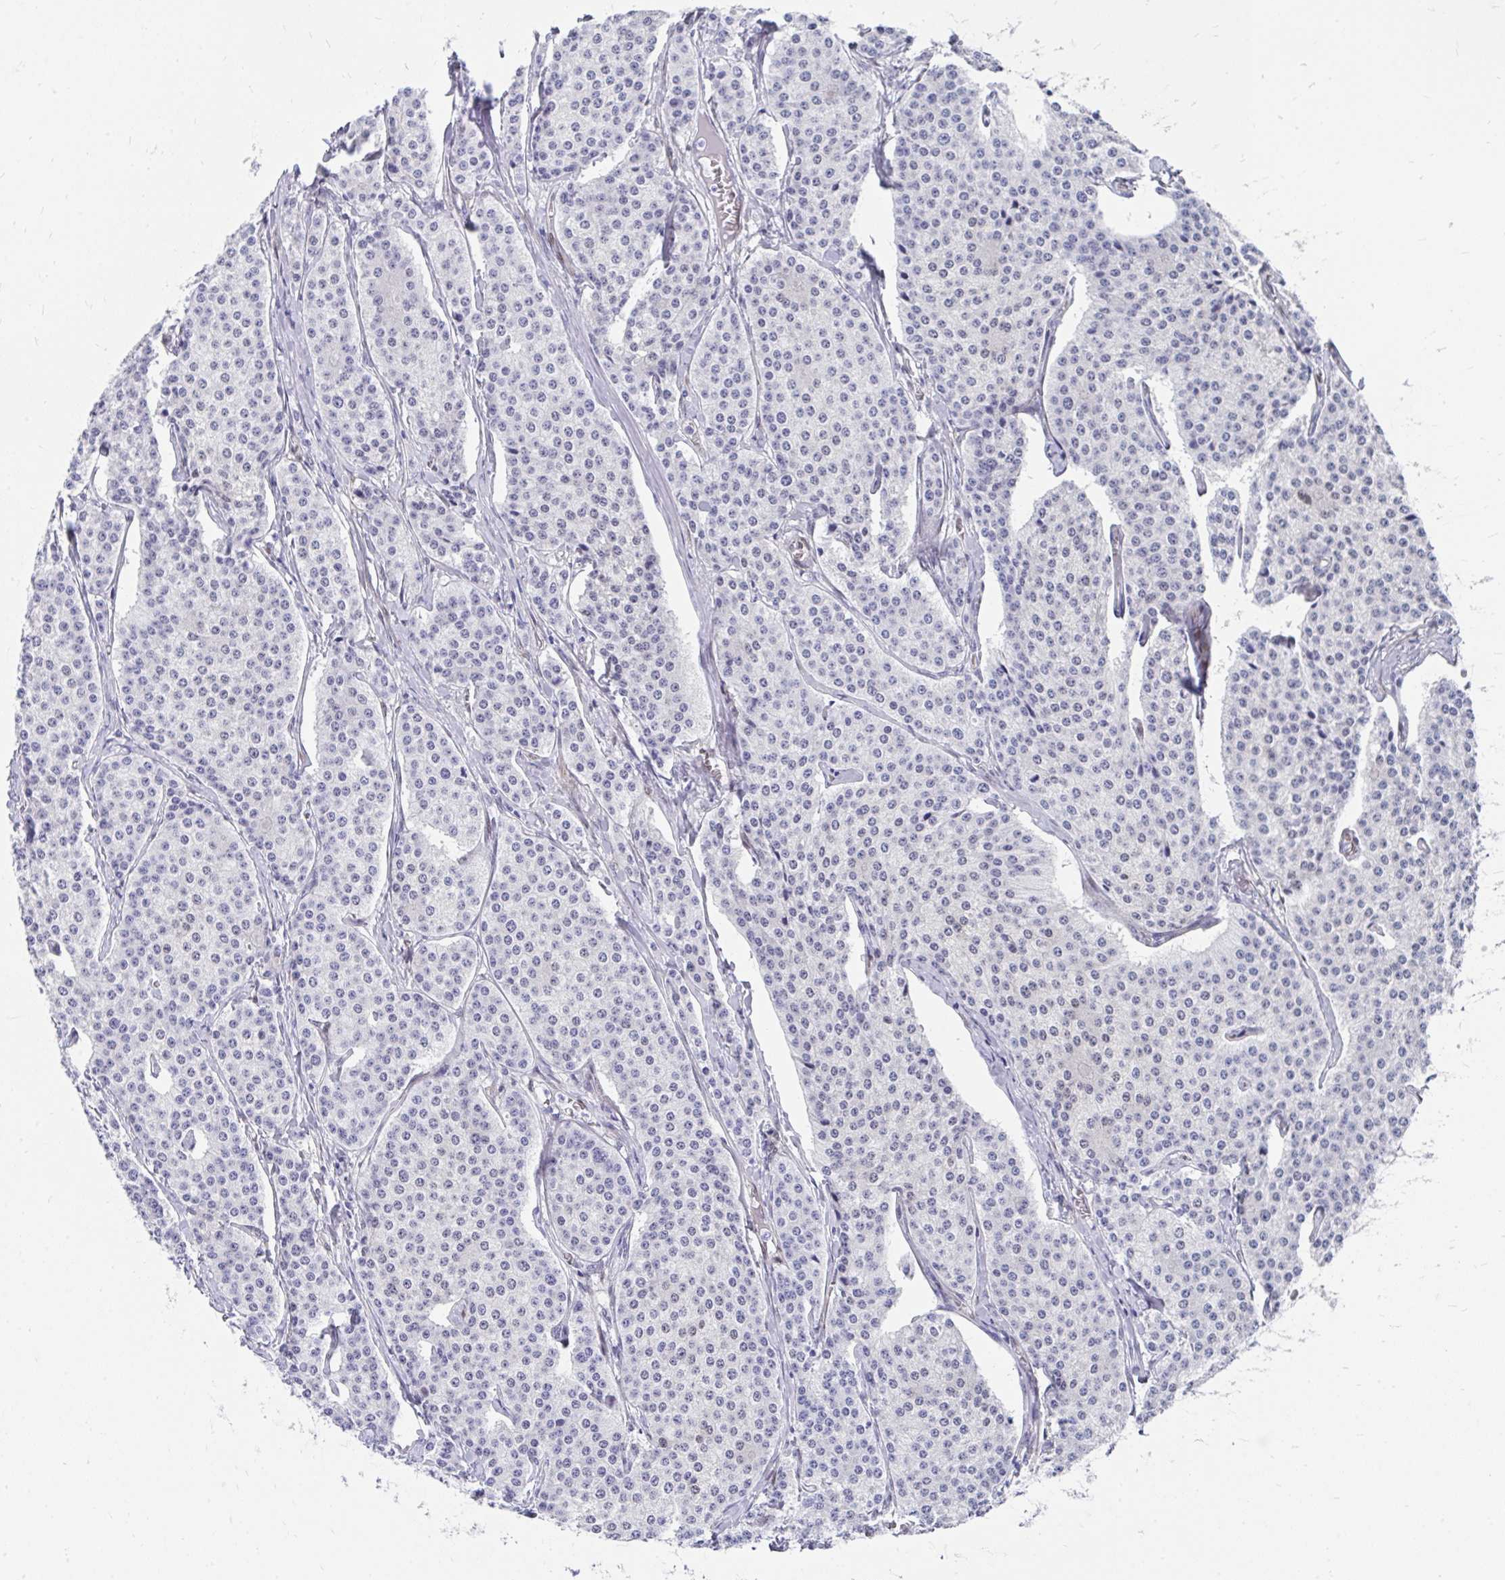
{"staining": {"intensity": "negative", "quantity": "none", "location": "none"}, "tissue": "carcinoid", "cell_type": "Tumor cells", "image_type": "cancer", "snomed": [{"axis": "morphology", "description": "Carcinoid, malignant, NOS"}, {"axis": "topography", "description": "Small intestine"}], "caption": "A micrograph of malignant carcinoid stained for a protein demonstrates no brown staining in tumor cells.", "gene": "RBPMS", "patient": {"sex": "female", "age": 64}}